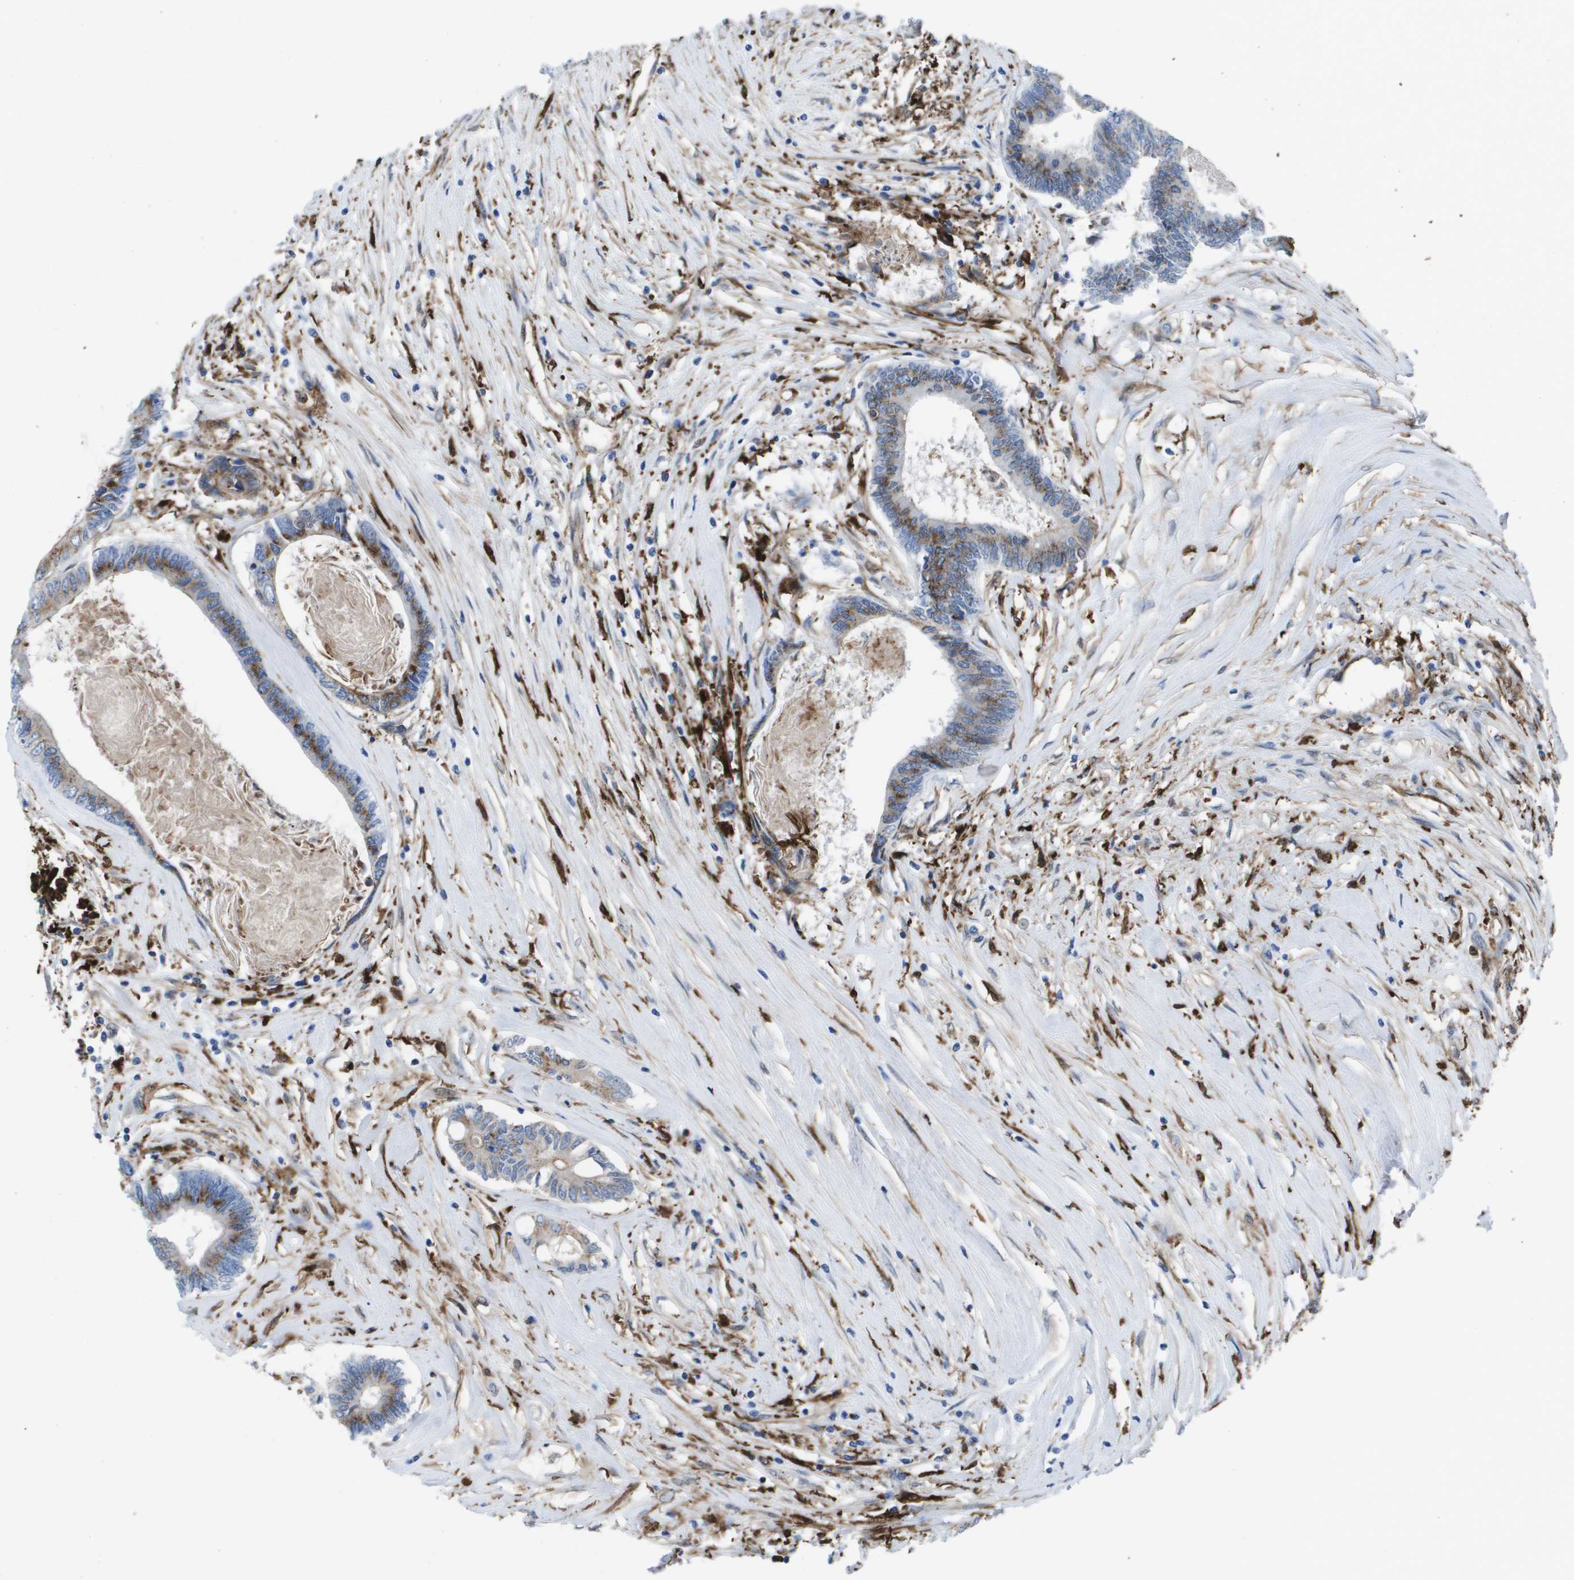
{"staining": {"intensity": "moderate", "quantity": ">75%", "location": "cytoplasmic/membranous"}, "tissue": "colorectal cancer", "cell_type": "Tumor cells", "image_type": "cancer", "snomed": [{"axis": "morphology", "description": "Adenocarcinoma, NOS"}, {"axis": "topography", "description": "Rectum"}], "caption": "Human colorectal cancer stained with a brown dye displays moderate cytoplasmic/membranous positive staining in about >75% of tumor cells.", "gene": "SLC37A2", "patient": {"sex": "male", "age": 63}}